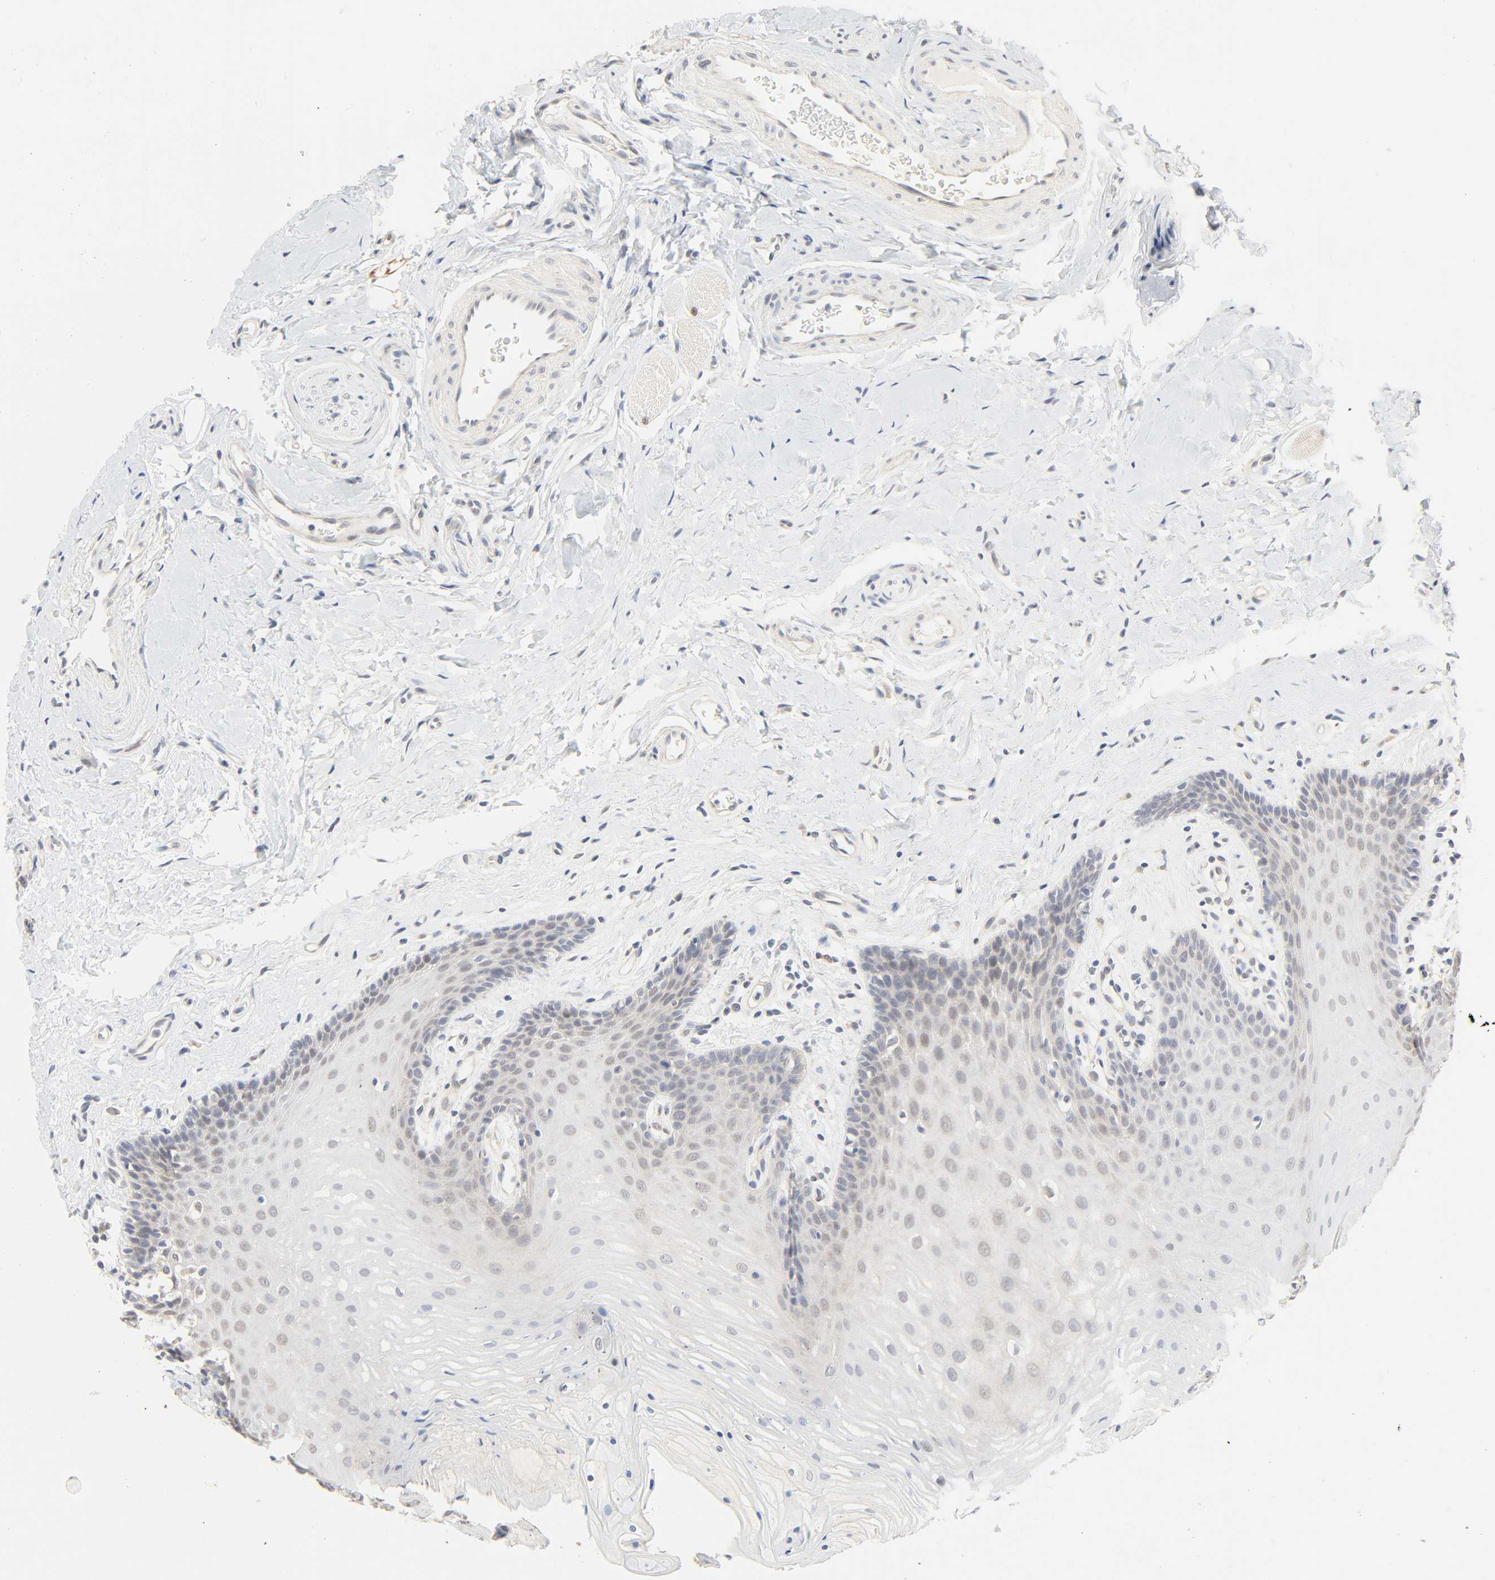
{"staining": {"intensity": "weak", "quantity": "<25%", "location": "cytoplasmic/membranous"}, "tissue": "oral mucosa", "cell_type": "Squamous epithelial cells", "image_type": "normal", "snomed": [{"axis": "morphology", "description": "Normal tissue, NOS"}, {"axis": "topography", "description": "Oral tissue"}], "caption": "A photomicrograph of human oral mucosa is negative for staining in squamous epithelial cells. The staining was performed using DAB to visualize the protein expression in brown, while the nuclei were stained in blue with hematoxylin (Magnification: 20x).", "gene": "ACSS2", "patient": {"sex": "male", "age": 62}}